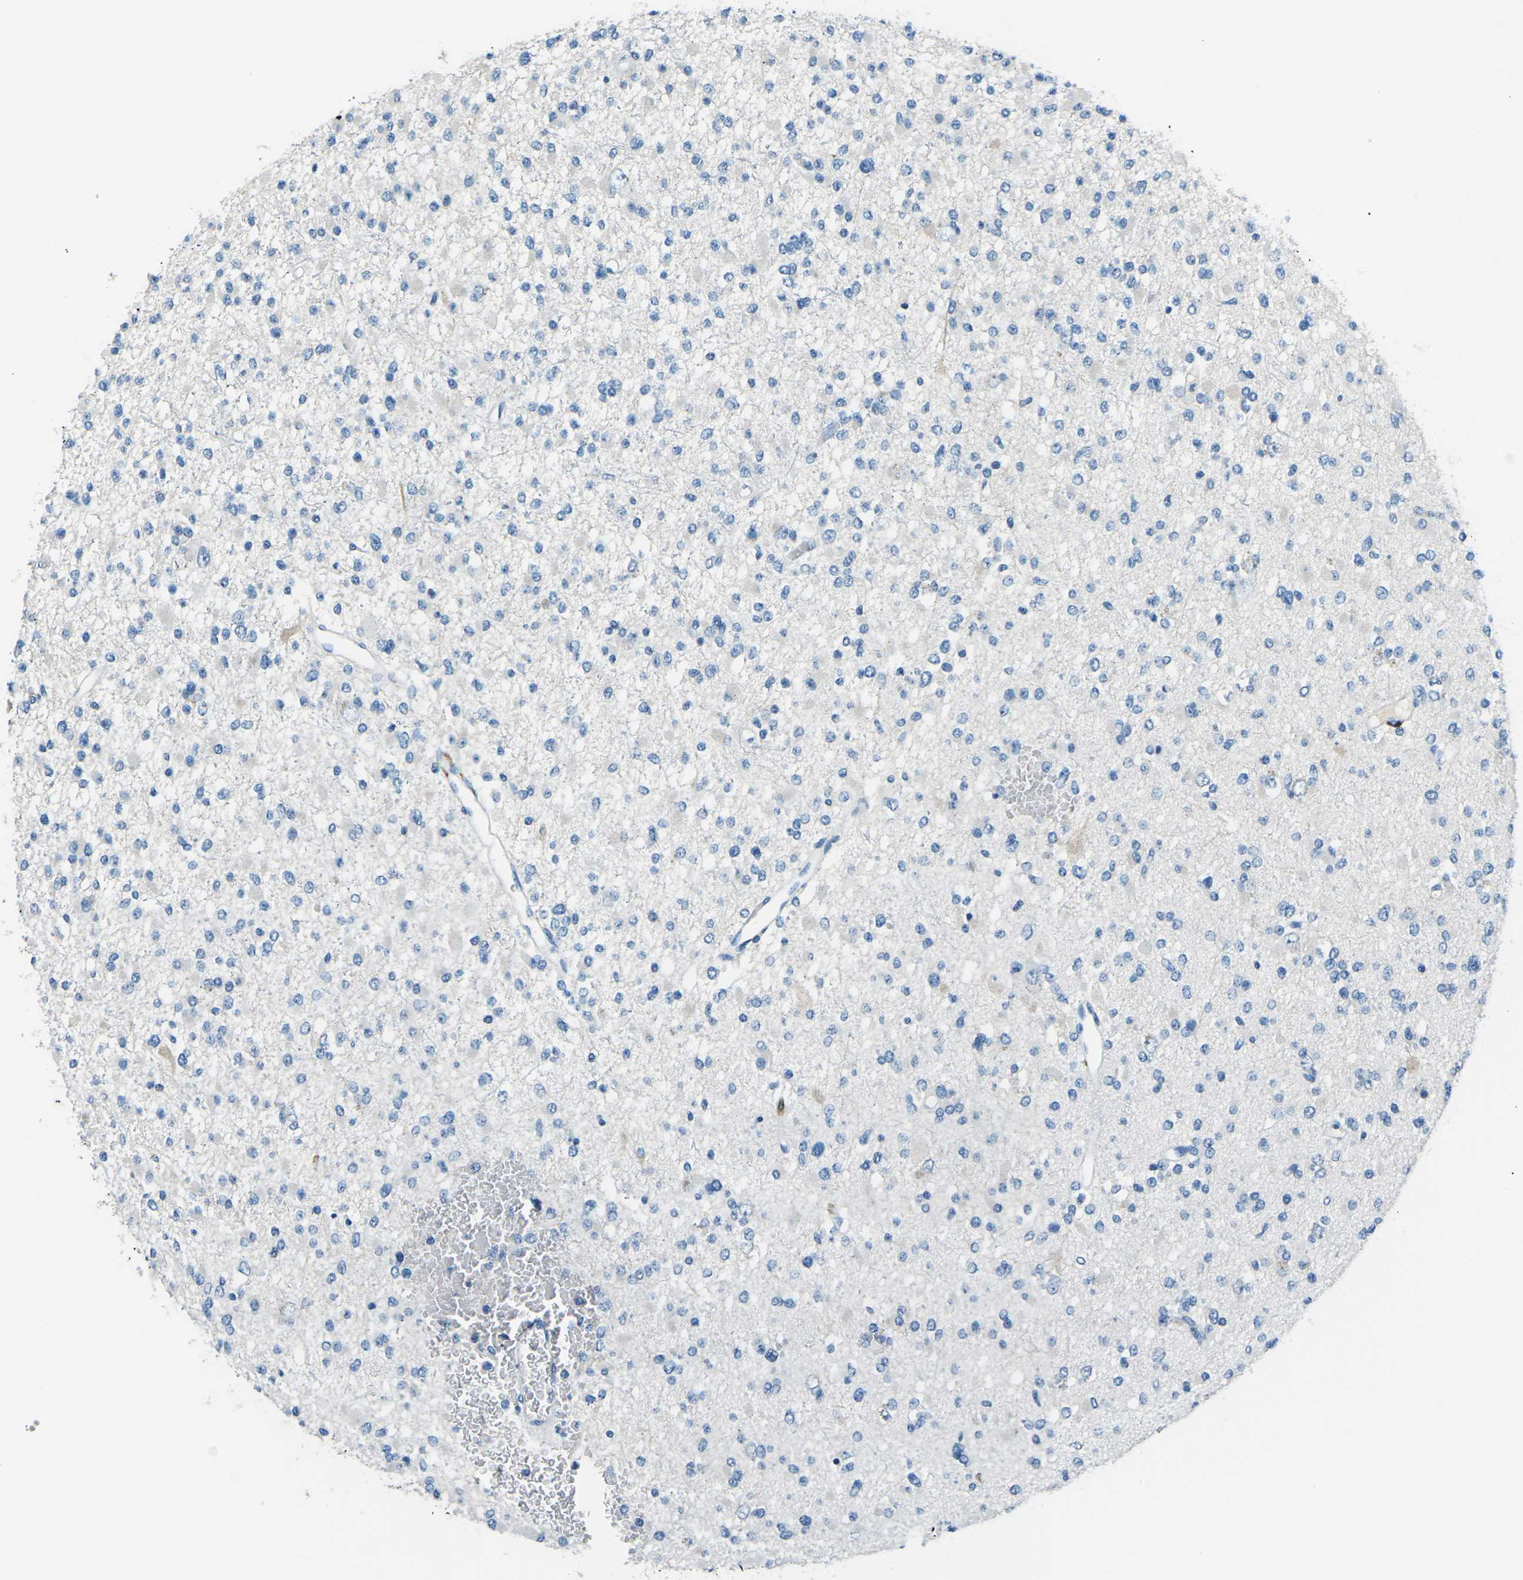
{"staining": {"intensity": "negative", "quantity": "none", "location": "none"}, "tissue": "glioma", "cell_type": "Tumor cells", "image_type": "cancer", "snomed": [{"axis": "morphology", "description": "Glioma, malignant, Low grade"}, {"axis": "topography", "description": "Brain"}], "caption": "The photomicrograph demonstrates no significant positivity in tumor cells of malignant glioma (low-grade).", "gene": "CD1D", "patient": {"sex": "female", "age": 22}}